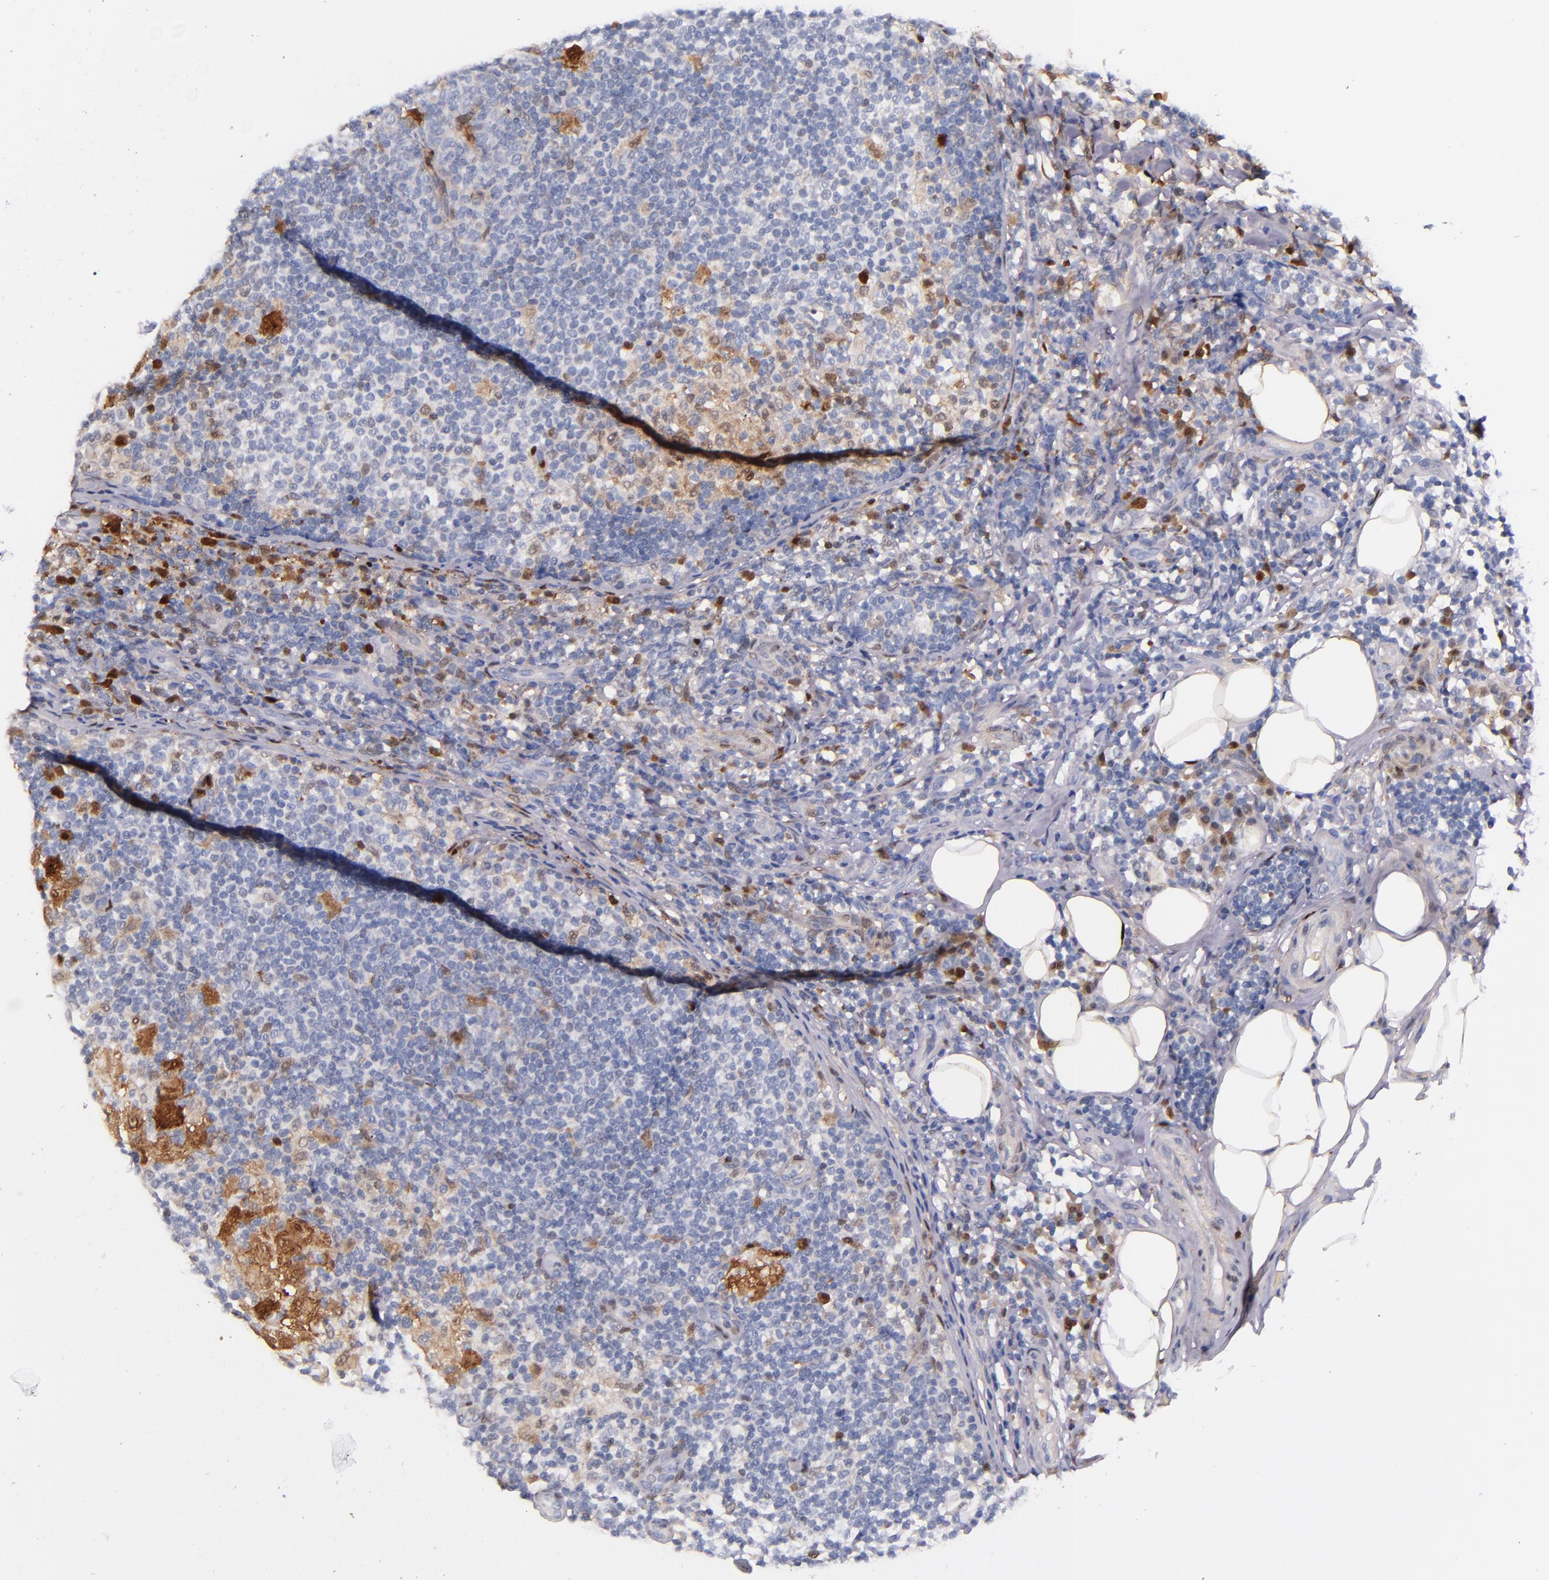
{"staining": {"intensity": "moderate", "quantity": "<25%", "location": "cytoplasmic/membranous,nuclear"}, "tissue": "lymph node", "cell_type": "Germinal center cells", "image_type": "normal", "snomed": [{"axis": "morphology", "description": "Normal tissue, NOS"}, {"axis": "morphology", "description": "Inflammation, NOS"}, {"axis": "topography", "description": "Lymph node"}], "caption": "The histopathology image displays a brown stain indicating the presence of a protein in the cytoplasmic/membranous,nuclear of germinal center cells in lymph node.", "gene": "LGALS1", "patient": {"sex": "male", "age": 46}}